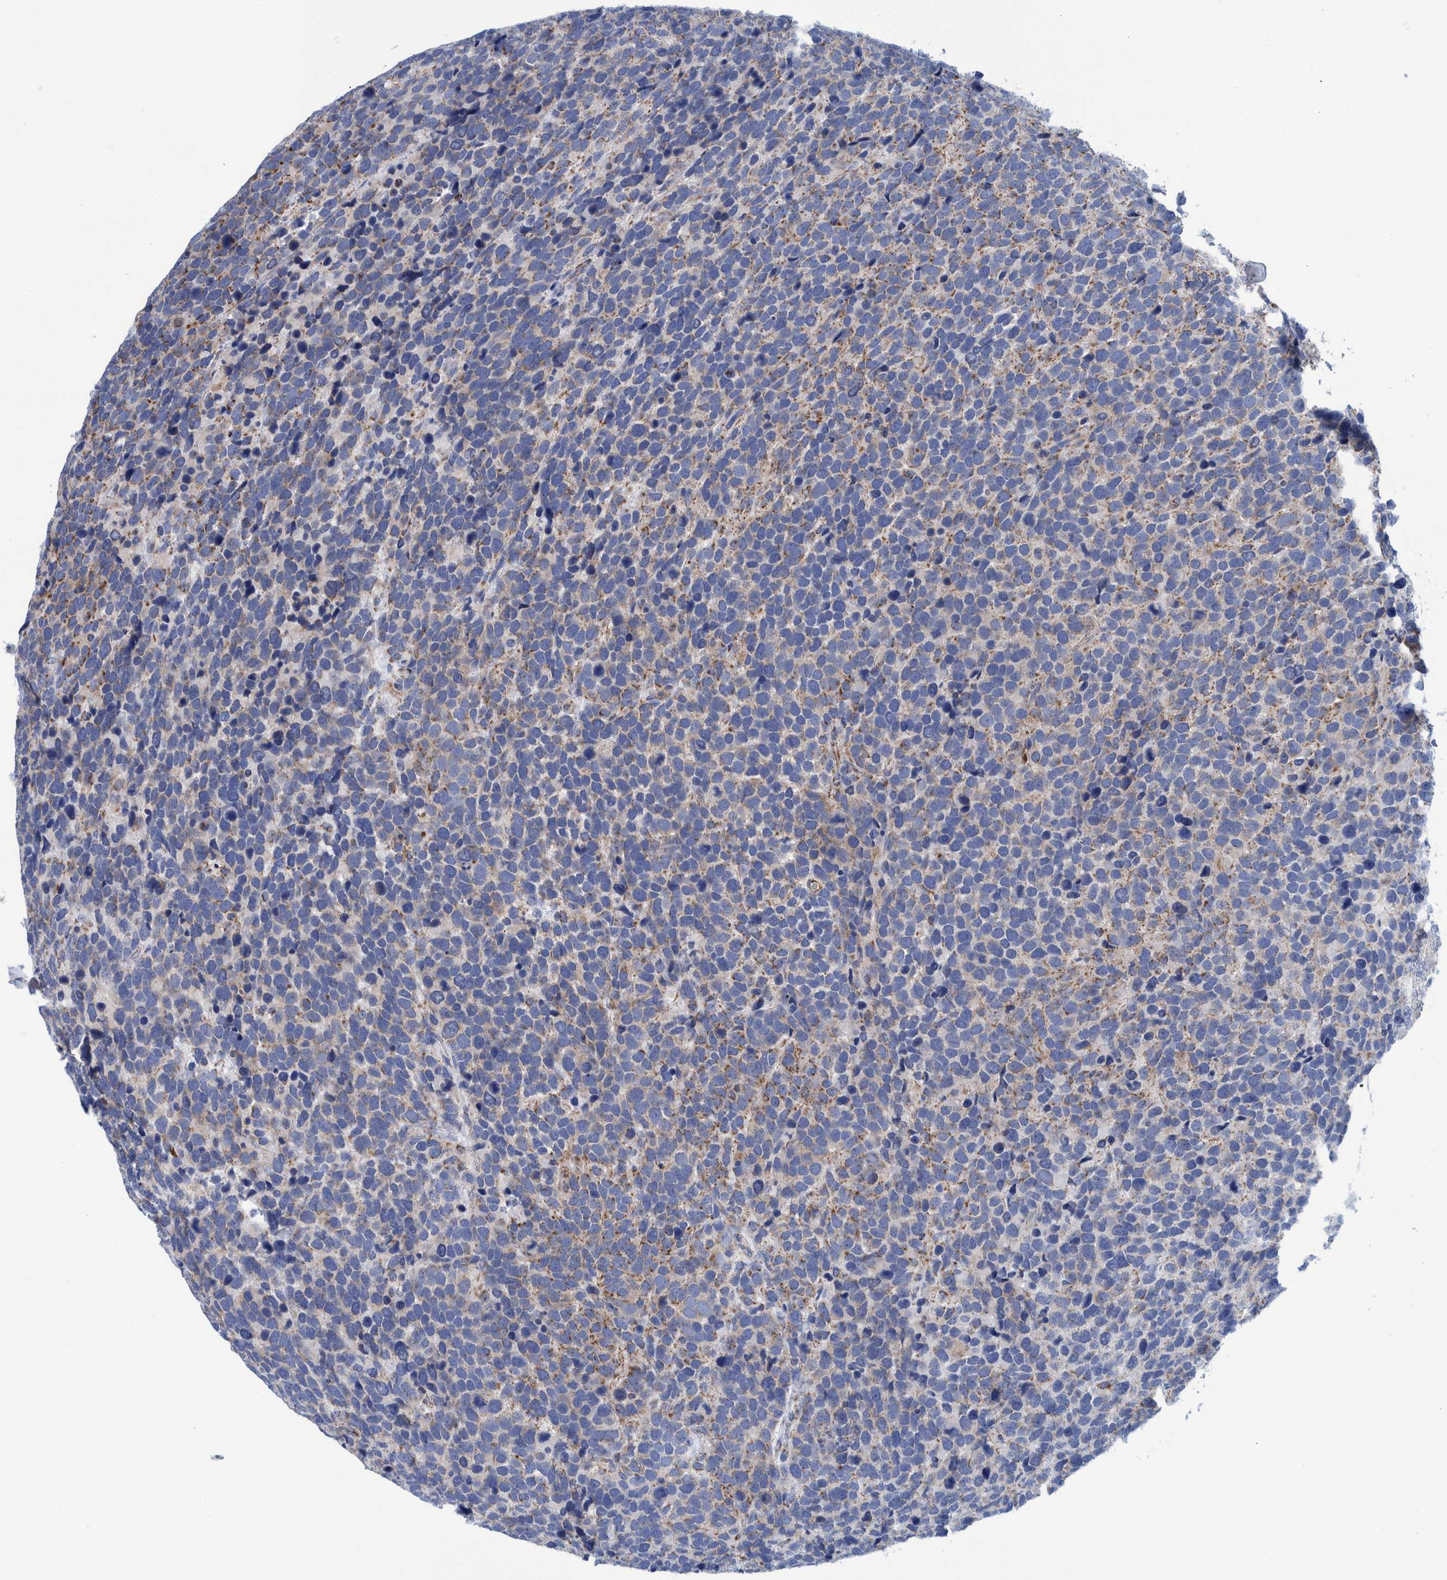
{"staining": {"intensity": "moderate", "quantity": "25%-75%", "location": "cytoplasmic/membranous"}, "tissue": "urothelial cancer", "cell_type": "Tumor cells", "image_type": "cancer", "snomed": [{"axis": "morphology", "description": "Urothelial carcinoma, High grade"}, {"axis": "topography", "description": "Urinary bladder"}], "caption": "Immunohistochemical staining of urothelial cancer displays moderate cytoplasmic/membranous protein expression in approximately 25%-75% of tumor cells.", "gene": "BZW2", "patient": {"sex": "female", "age": 82}}